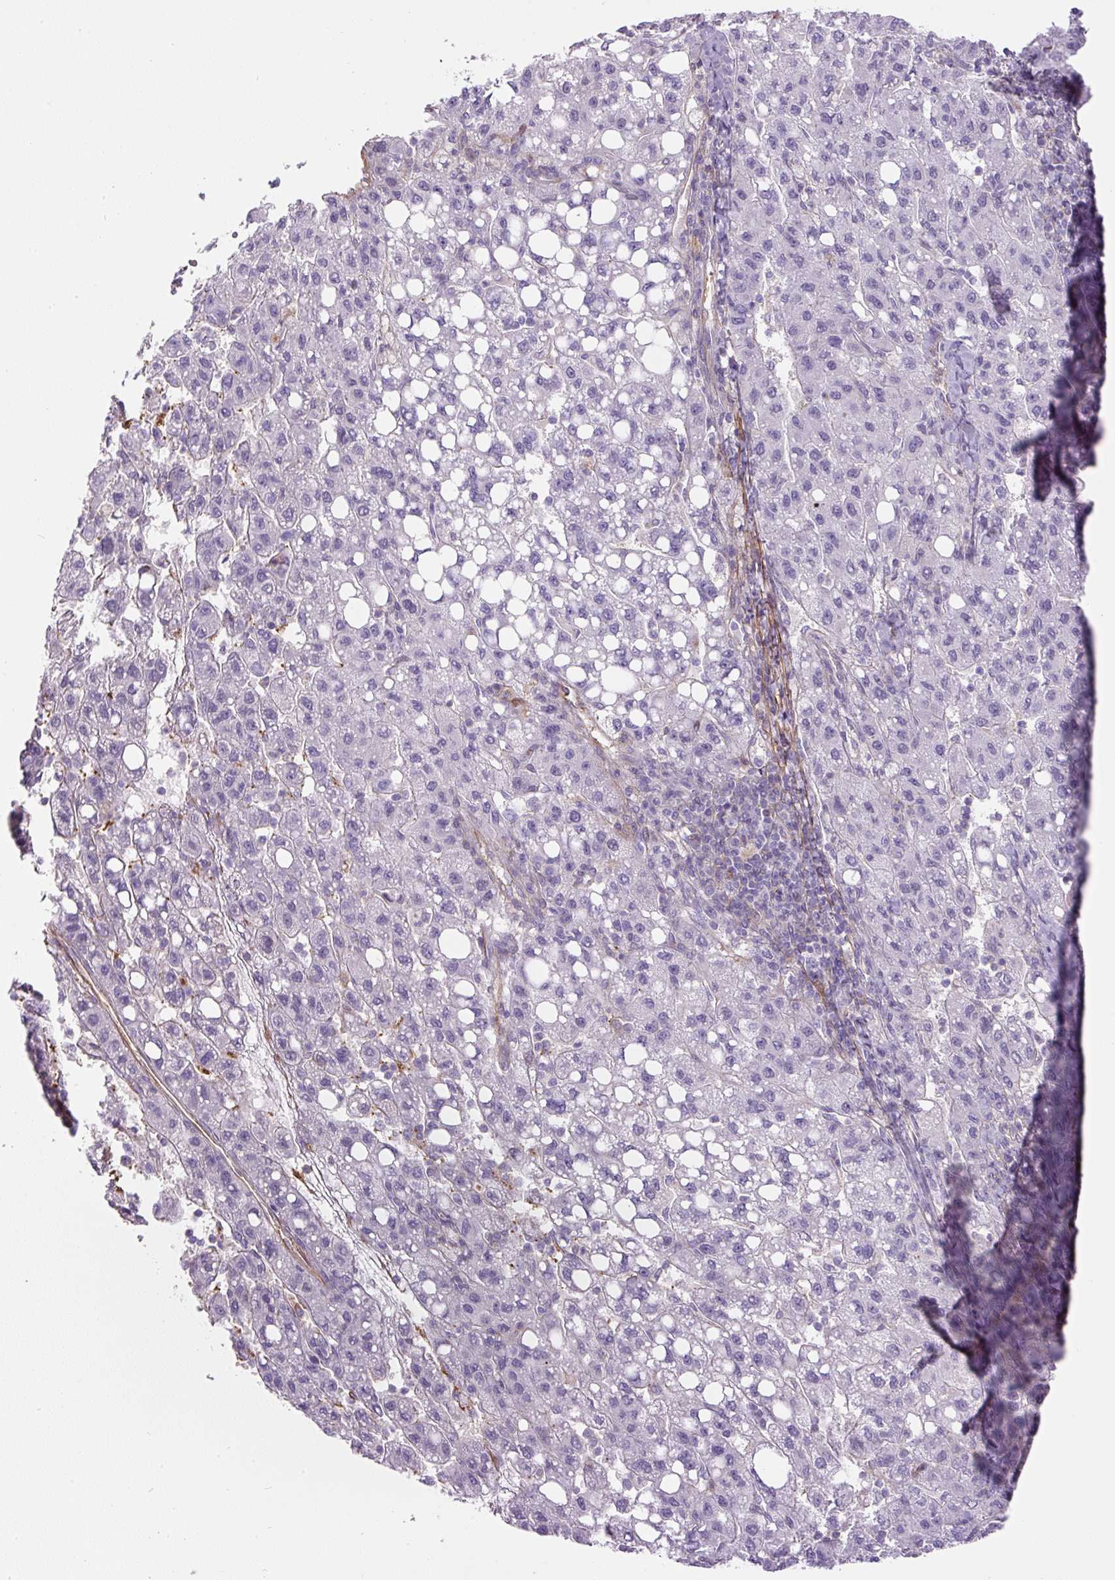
{"staining": {"intensity": "negative", "quantity": "none", "location": "none"}, "tissue": "liver cancer", "cell_type": "Tumor cells", "image_type": "cancer", "snomed": [{"axis": "morphology", "description": "Carcinoma, Hepatocellular, NOS"}, {"axis": "topography", "description": "Liver"}], "caption": "There is no significant expression in tumor cells of liver cancer (hepatocellular carcinoma).", "gene": "B3GALT5", "patient": {"sex": "female", "age": 82}}